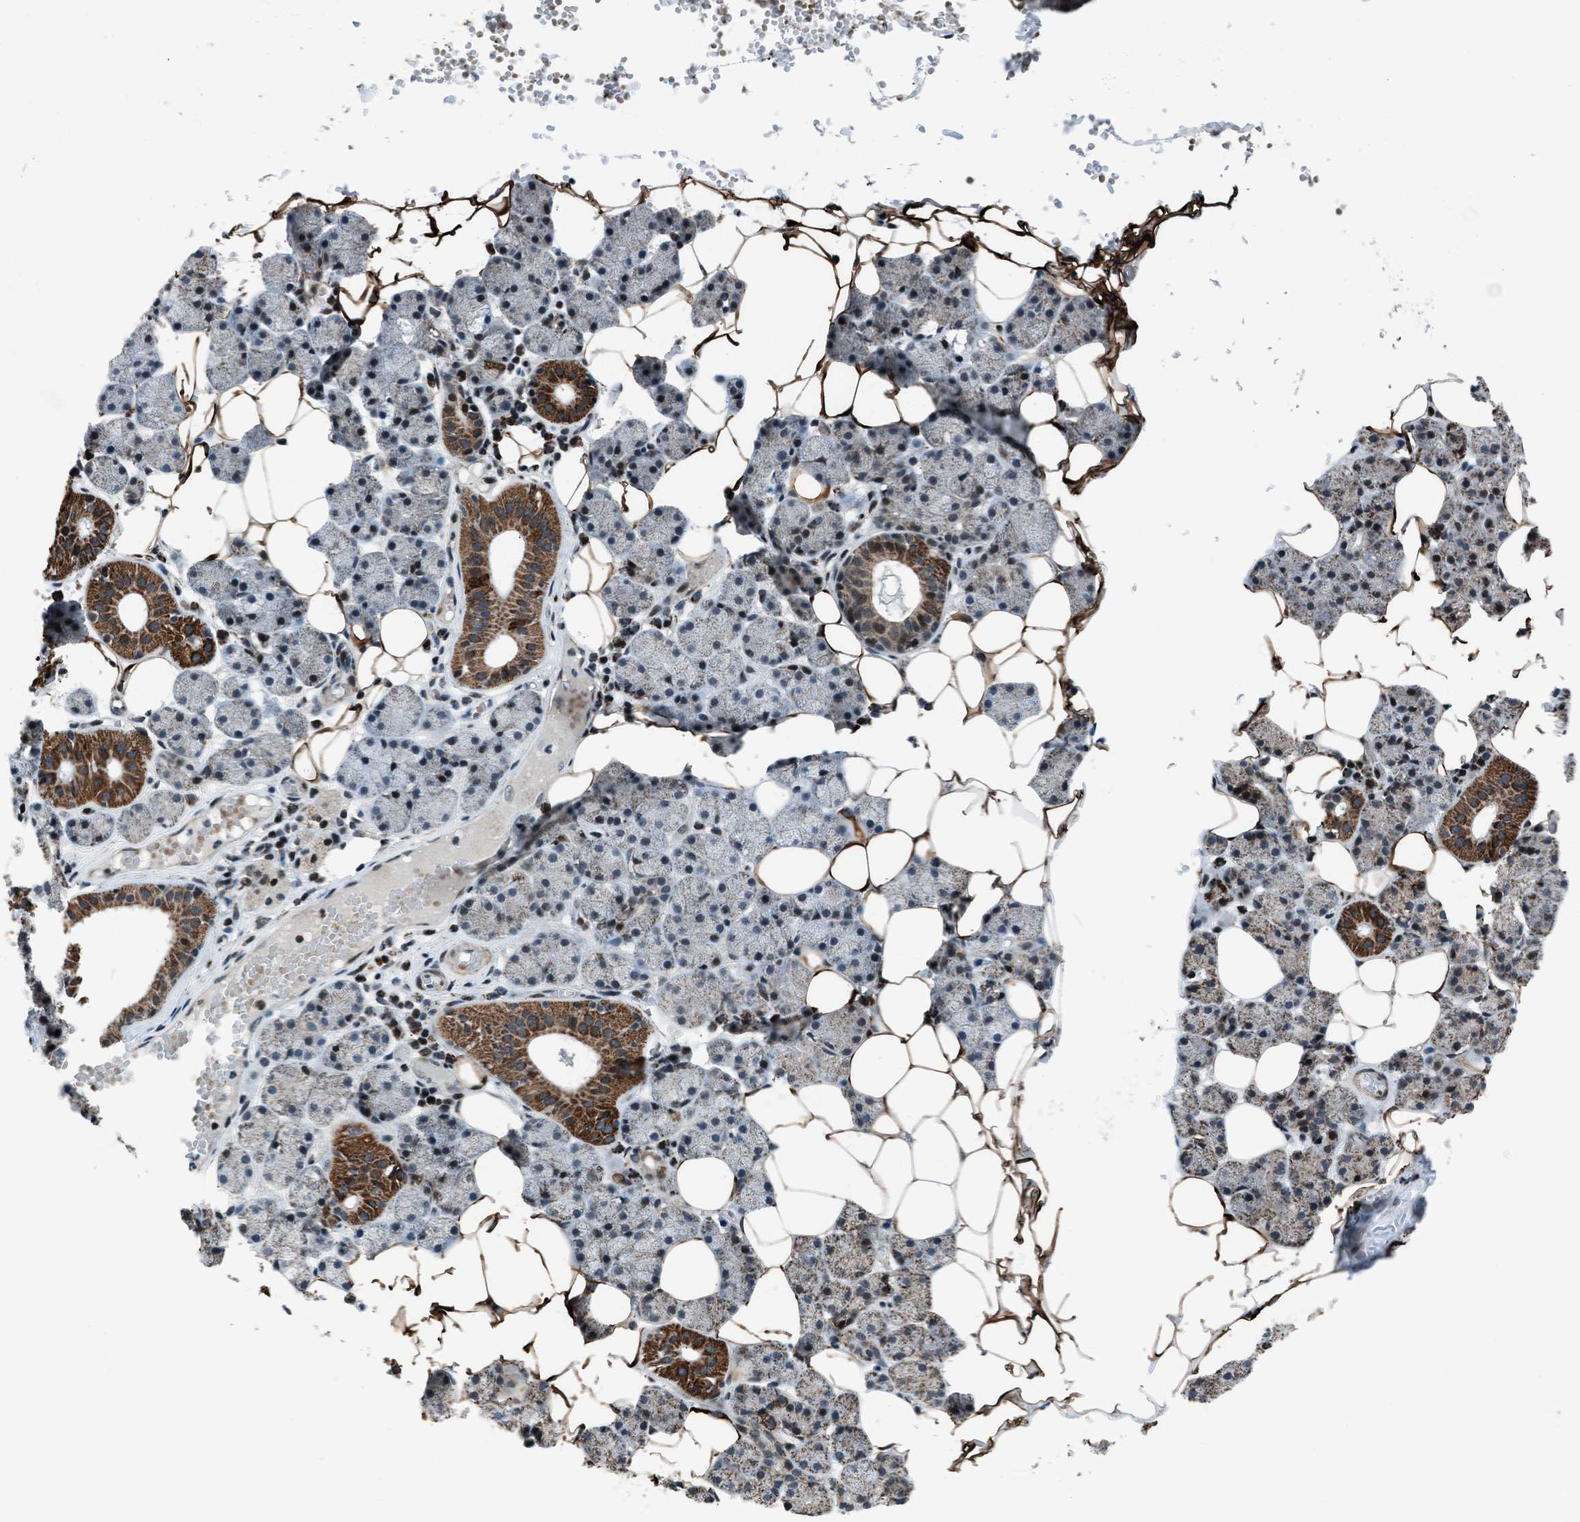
{"staining": {"intensity": "strong", "quantity": "<25%", "location": "cytoplasmic/membranous"}, "tissue": "salivary gland", "cell_type": "Glandular cells", "image_type": "normal", "snomed": [{"axis": "morphology", "description": "Normal tissue, NOS"}, {"axis": "topography", "description": "Salivary gland"}], "caption": "Immunohistochemical staining of benign salivary gland exhibits medium levels of strong cytoplasmic/membranous staining in about <25% of glandular cells. The protein of interest is stained brown, and the nuclei are stained in blue (DAB IHC with brightfield microscopy, high magnification).", "gene": "MORC3", "patient": {"sex": "female", "age": 33}}